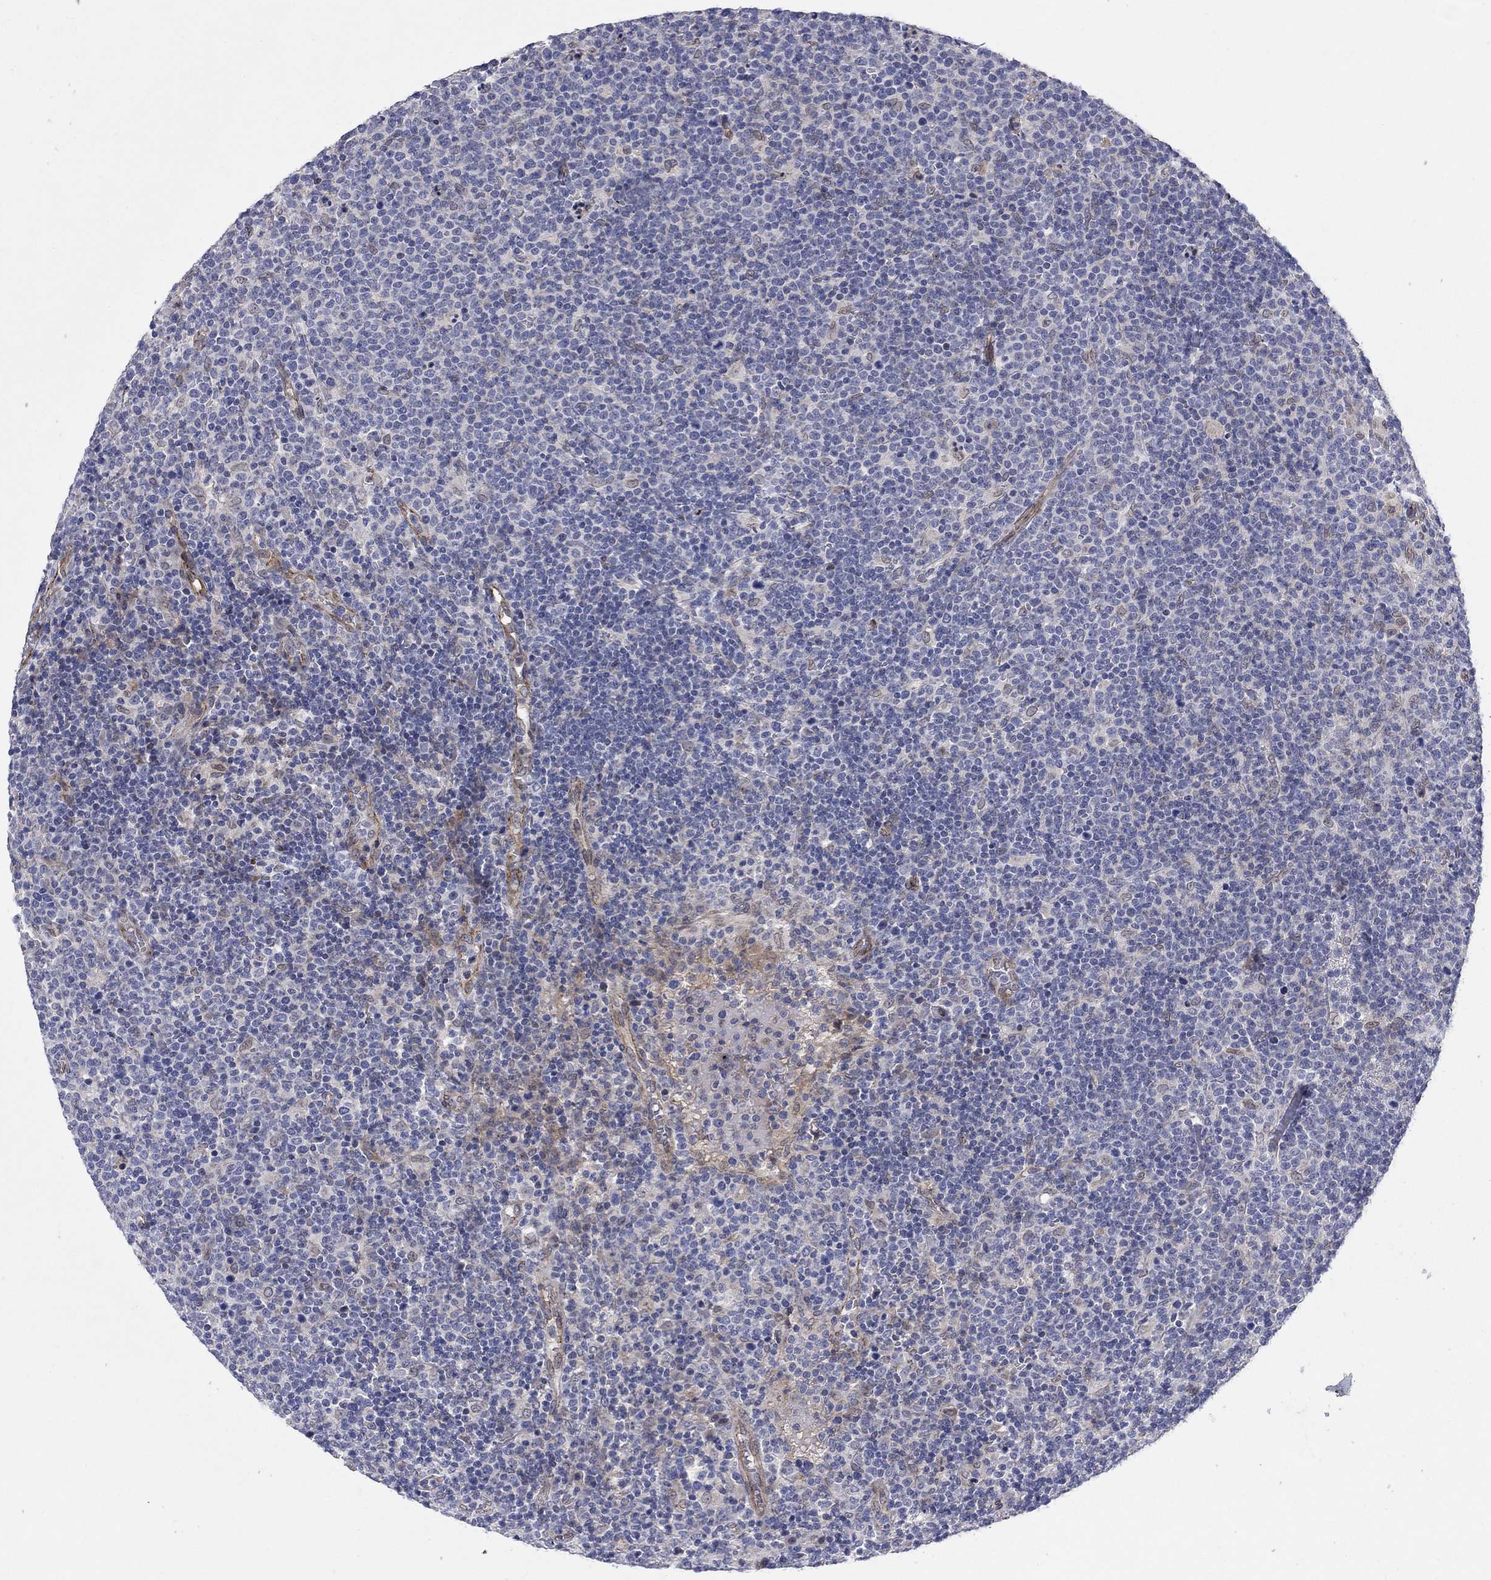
{"staining": {"intensity": "negative", "quantity": "none", "location": "none"}, "tissue": "lymphoma", "cell_type": "Tumor cells", "image_type": "cancer", "snomed": [{"axis": "morphology", "description": "Malignant lymphoma, non-Hodgkin's type, High grade"}, {"axis": "topography", "description": "Lymph node"}], "caption": "High magnification brightfield microscopy of high-grade malignant lymphoma, non-Hodgkin's type stained with DAB (brown) and counterstained with hematoxylin (blue): tumor cells show no significant expression.", "gene": "EMC9", "patient": {"sex": "male", "age": 61}}